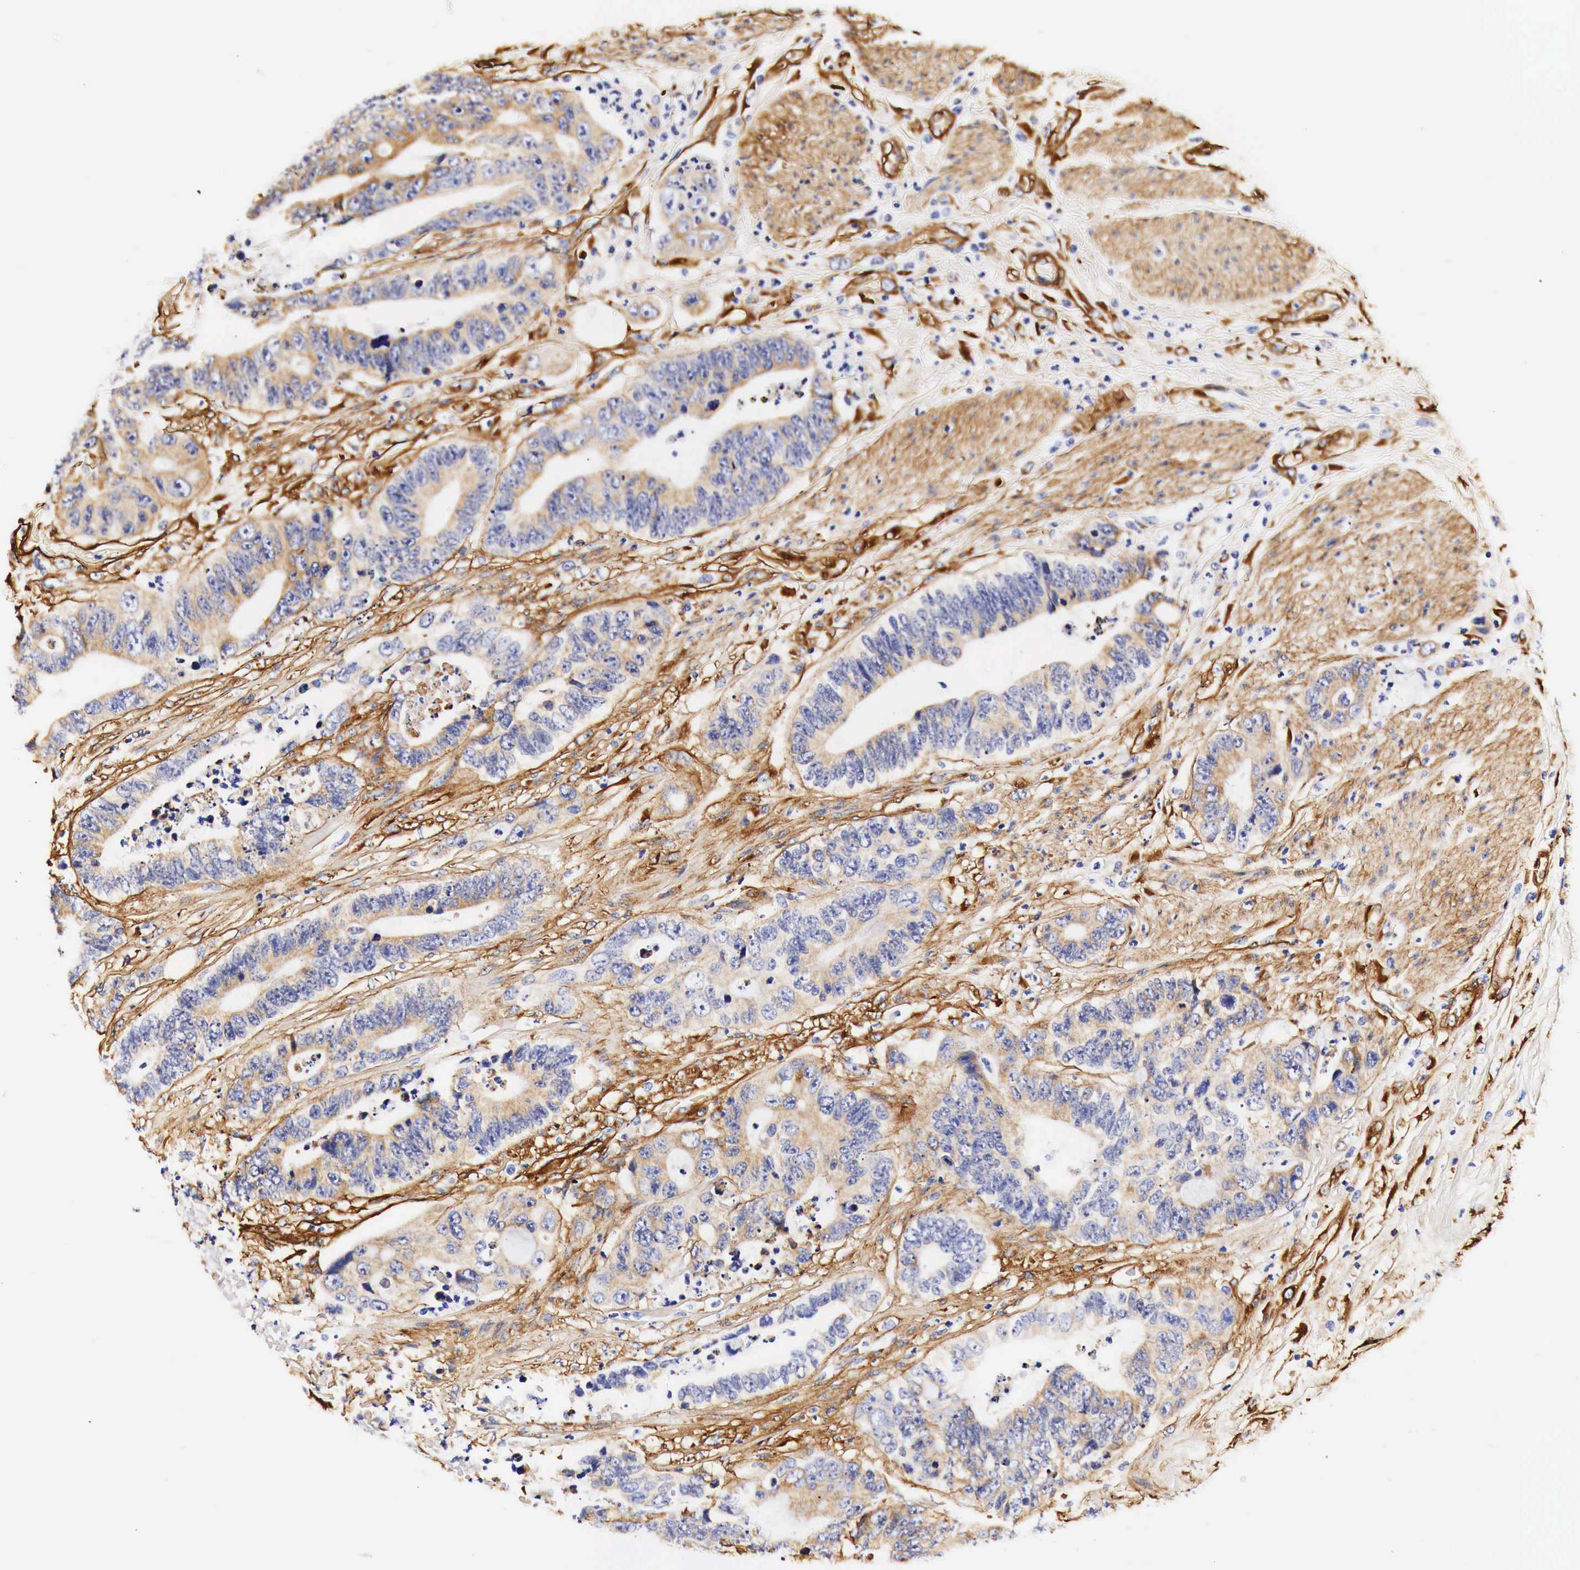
{"staining": {"intensity": "negative", "quantity": "none", "location": "none"}, "tissue": "colorectal cancer", "cell_type": "Tumor cells", "image_type": "cancer", "snomed": [{"axis": "morphology", "description": "Adenocarcinoma, NOS"}, {"axis": "topography", "description": "Rectum"}], "caption": "Immunohistochemistry micrograph of neoplastic tissue: colorectal cancer (adenocarcinoma) stained with DAB (3,3'-diaminobenzidine) reveals no significant protein expression in tumor cells. Nuclei are stained in blue.", "gene": "LAMB2", "patient": {"sex": "female", "age": 65}}